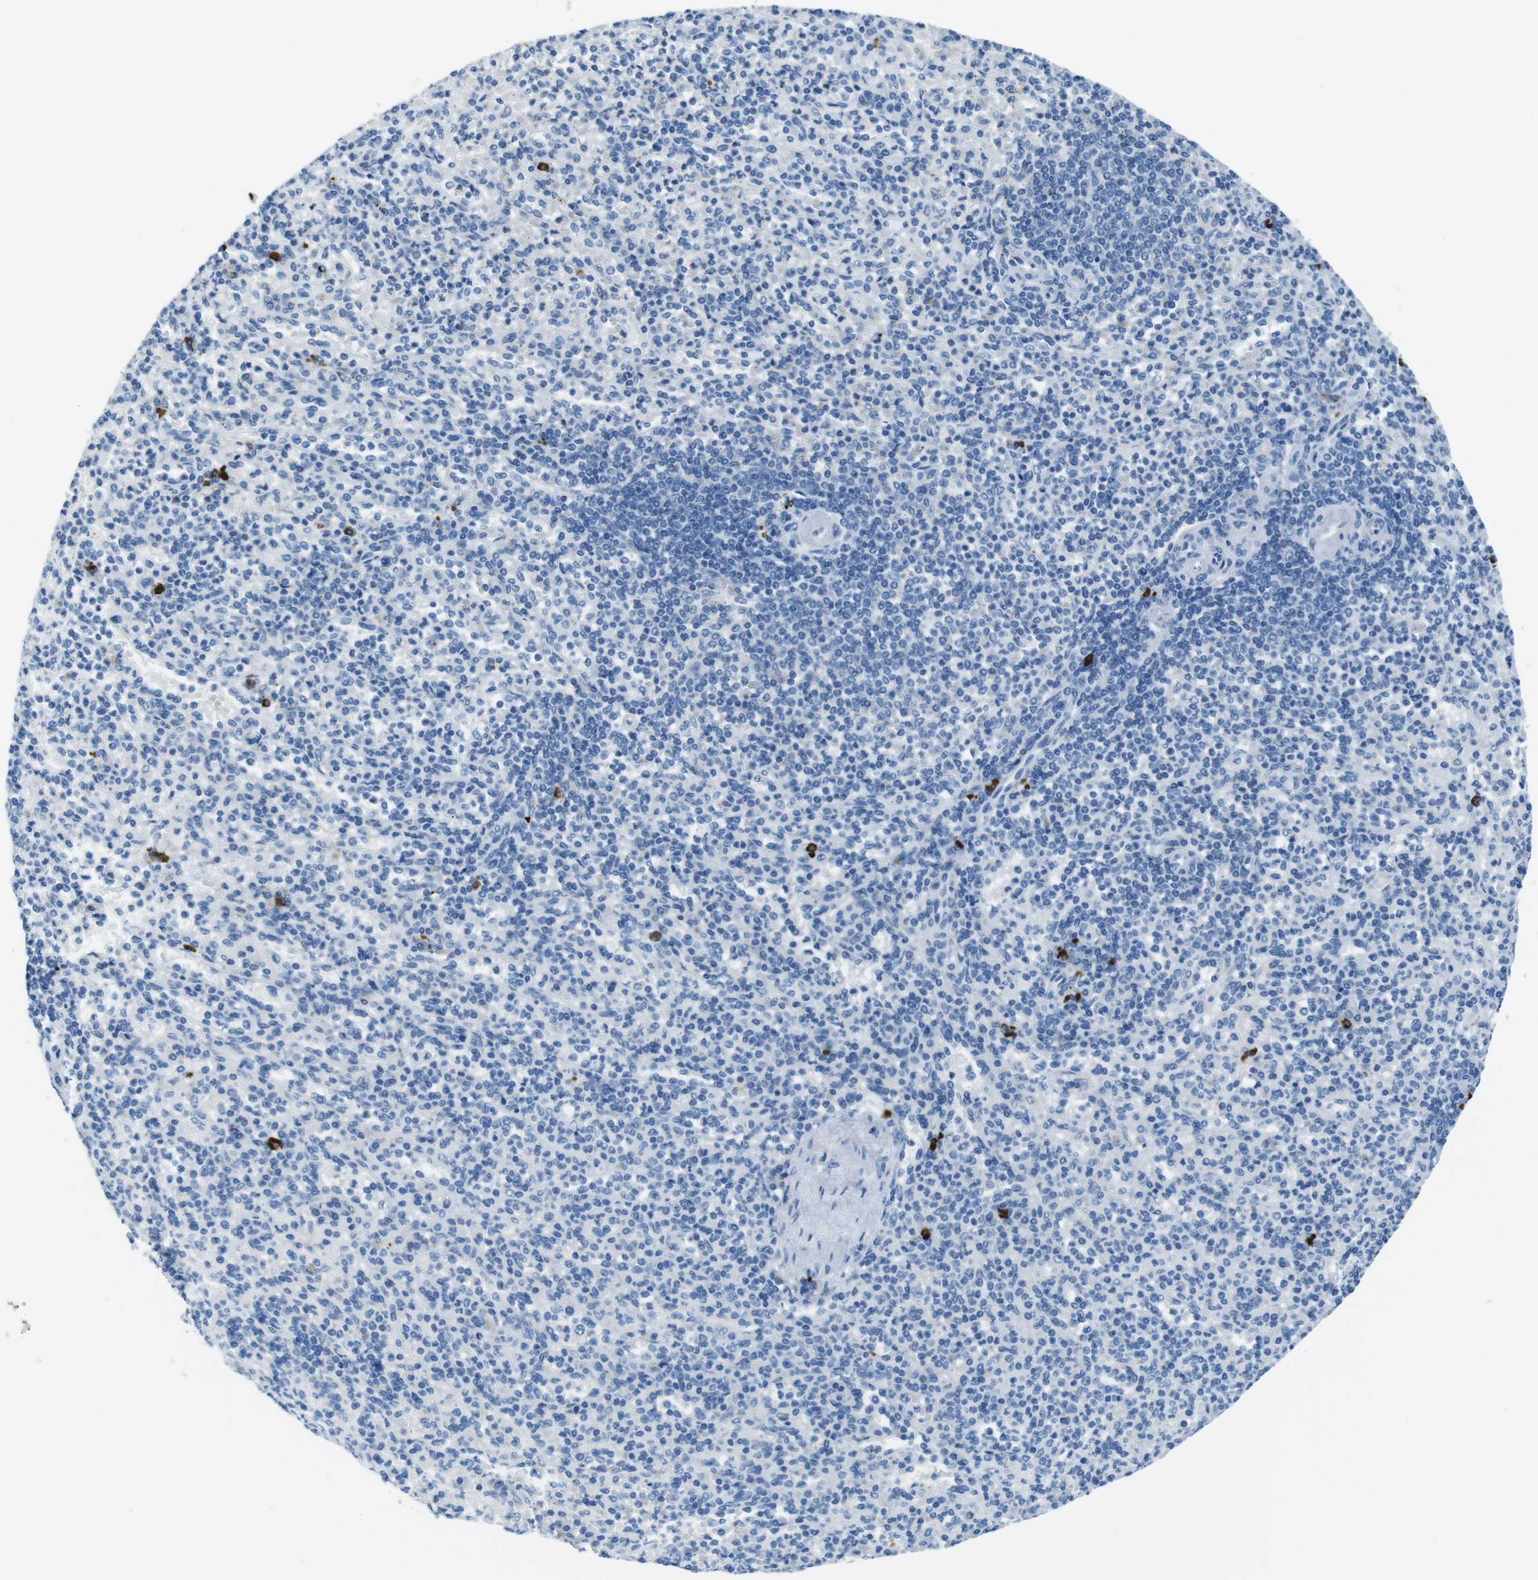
{"staining": {"intensity": "negative", "quantity": "none", "location": "none"}, "tissue": "spleen", "cell_type": "Cells in red pulp", "image_type": "normal", "snomed": [{"axis": "morphology", "description": "Normal tissue, NOS"}, {"axis": "topography", "description": "Spleen"}], "caption": "Immunohistochemistry (IHC) of unremarkable spleen demonstrates no positivity in cells in red pulp. (DAB immunohistochemistry (IHC), high magnification).", "gene": "SLC35A3", "patient": {"sex": "female", "age": 74}}